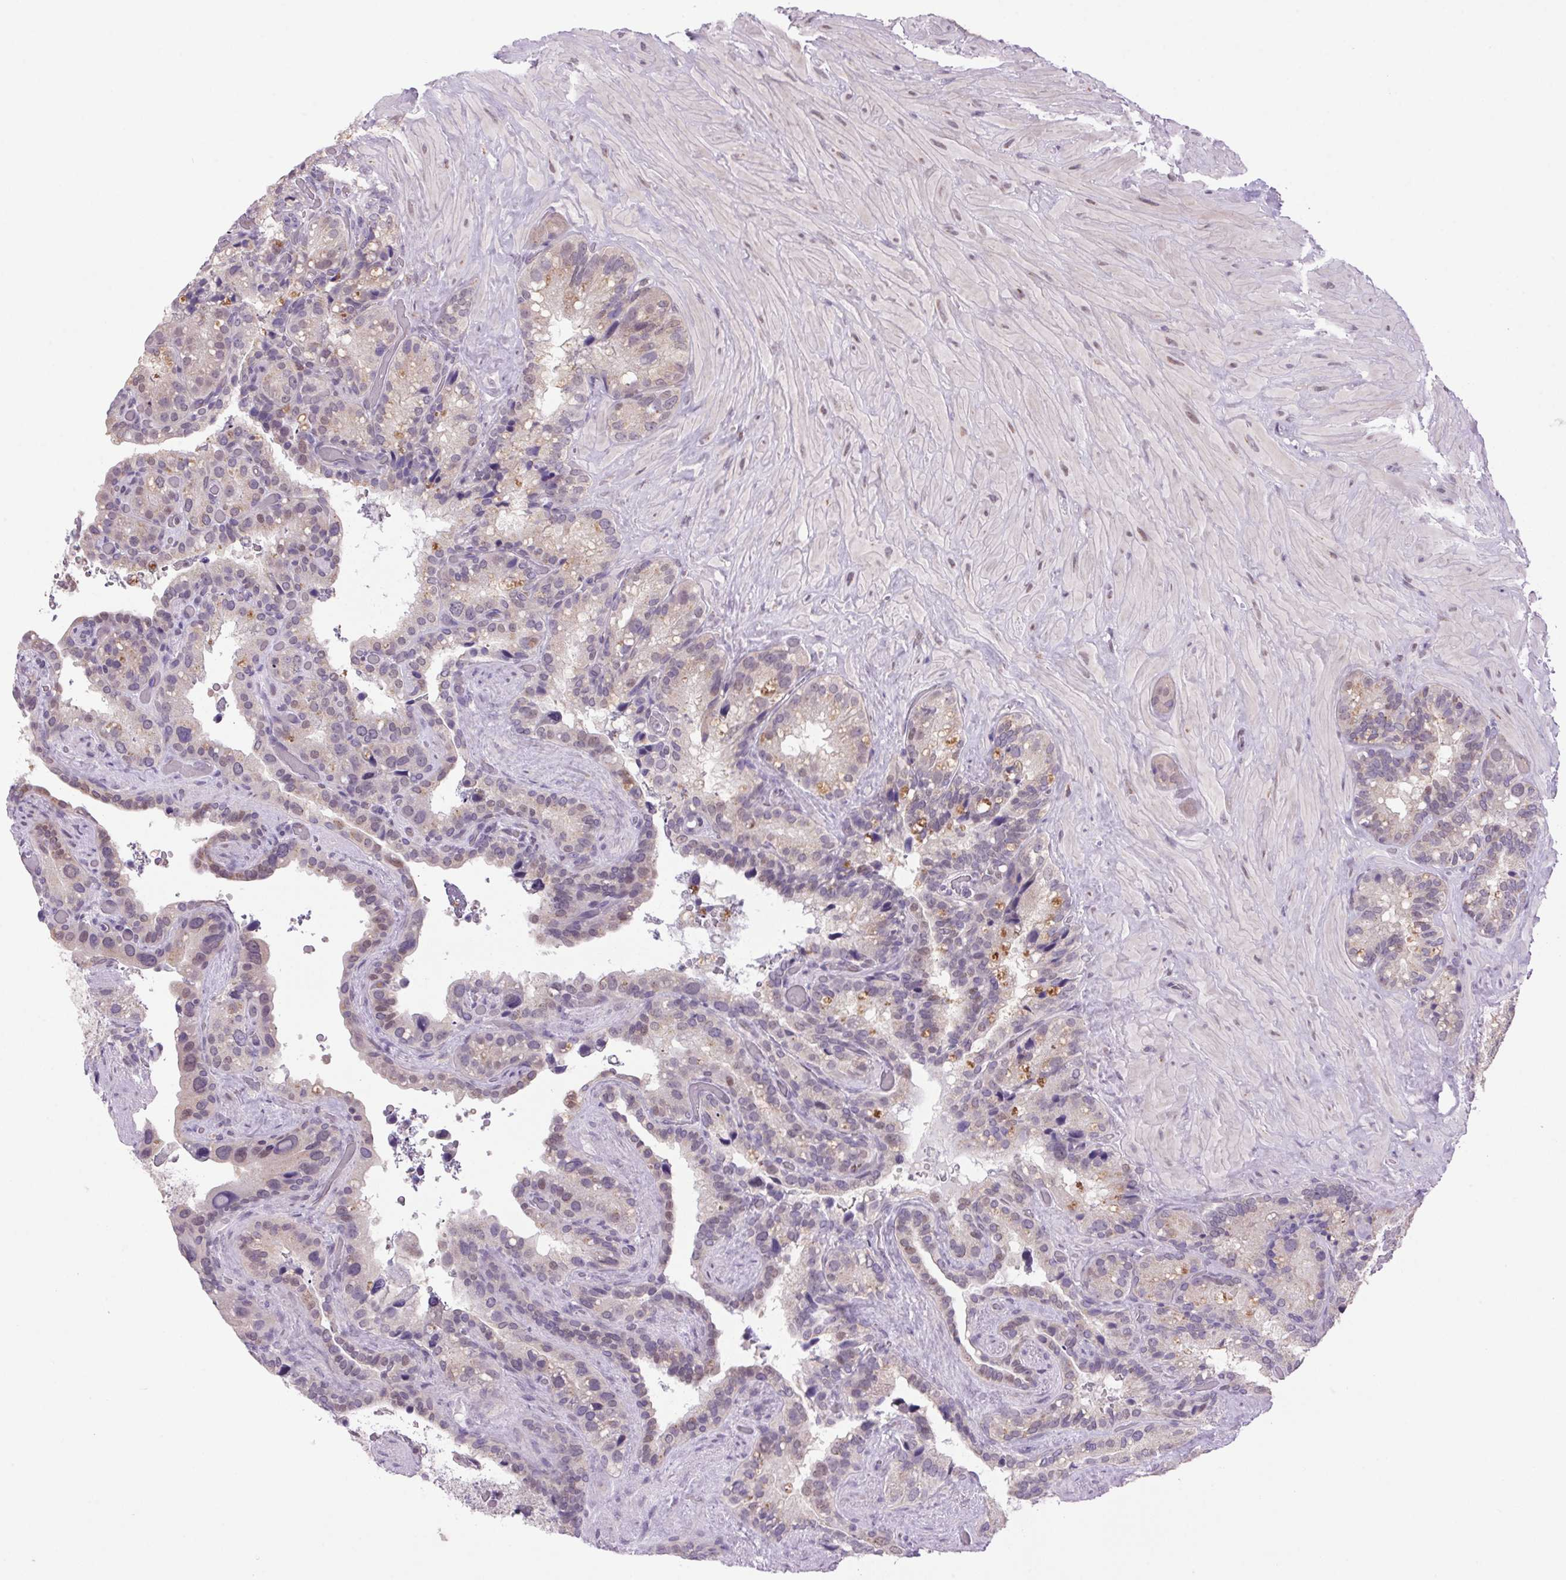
{"staining": {"intensity": "weak", "quantity": "<25%", "location": "cytoplasmic/membranous"}, "tissue": "seminal vesicle", "cell_type": "Glandular cells", "image_type": "normal", "snomed": [{"axis": "morphology", "description": "Normal tissue, NOS"}, {"axis": "topography", "description": "Seminal veicle"}], "caption": "Histopathology image shows no significant protein staining in glandular cells of unremarkable seminal vesicle. Nuclei are stained in blue.", "gene": "AKR1E2", "patient": {"sex": "male", "age": 60}}